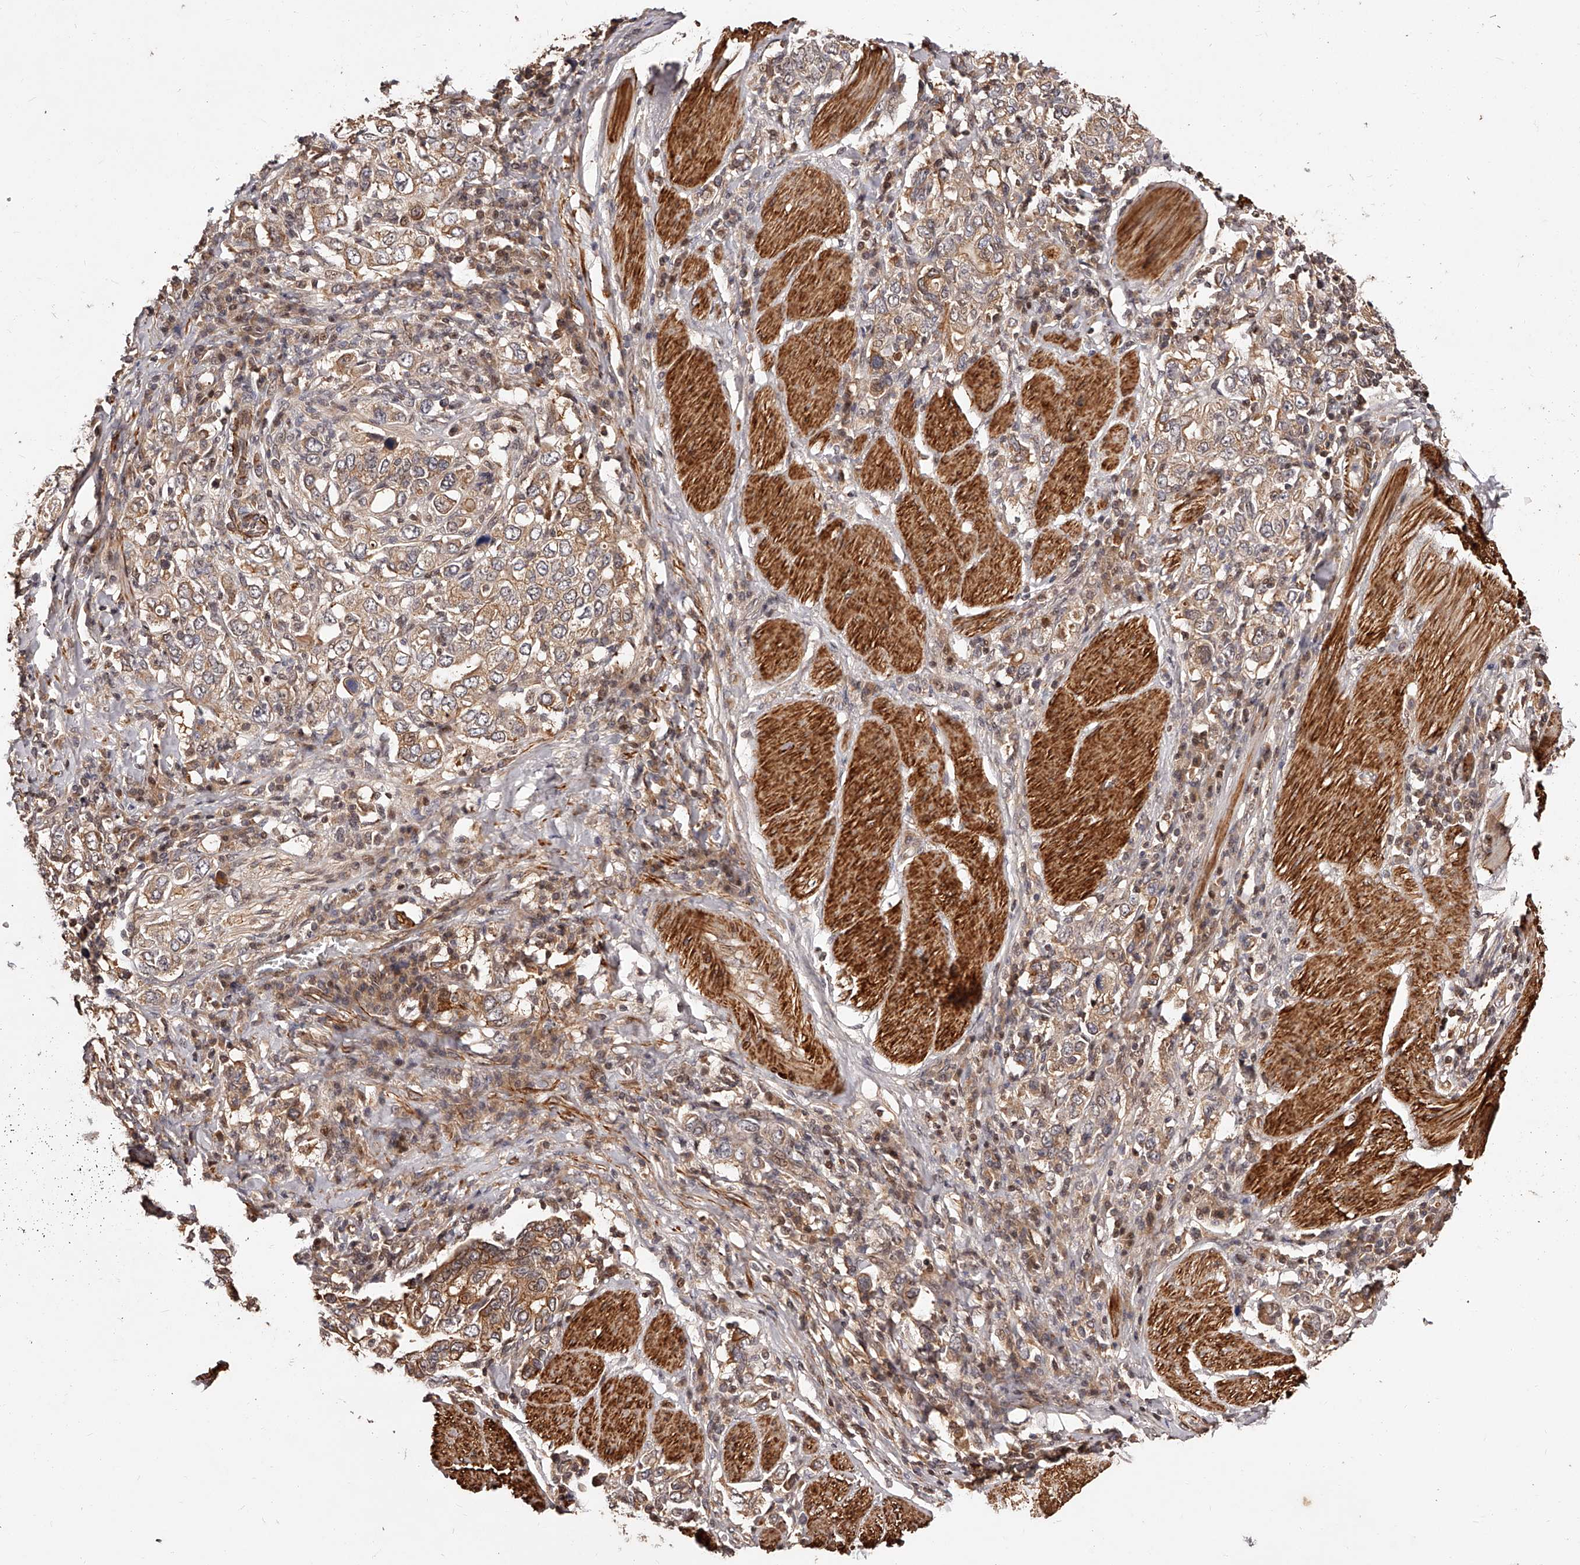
{"staining": {"intensity": "weak", "quantity": ">75%", "location": "cytoplasmic/membranous"}, "tissue": "stomach cancer", "cell_type": "Tumor cells", "image_type": "cancer", "snomed": [{"axis": "morphology", "description": "Adenocarcinoma, NOS"}, {"axis": "topography", "description": "Stomach, upper"}], "caption": "Human stomach cancer (adenocarcinoma) stained with a protein marker displays weak staining in tumor cells.", "gene": "CUL7", "patient": {"sex": "male", "age": 62}}